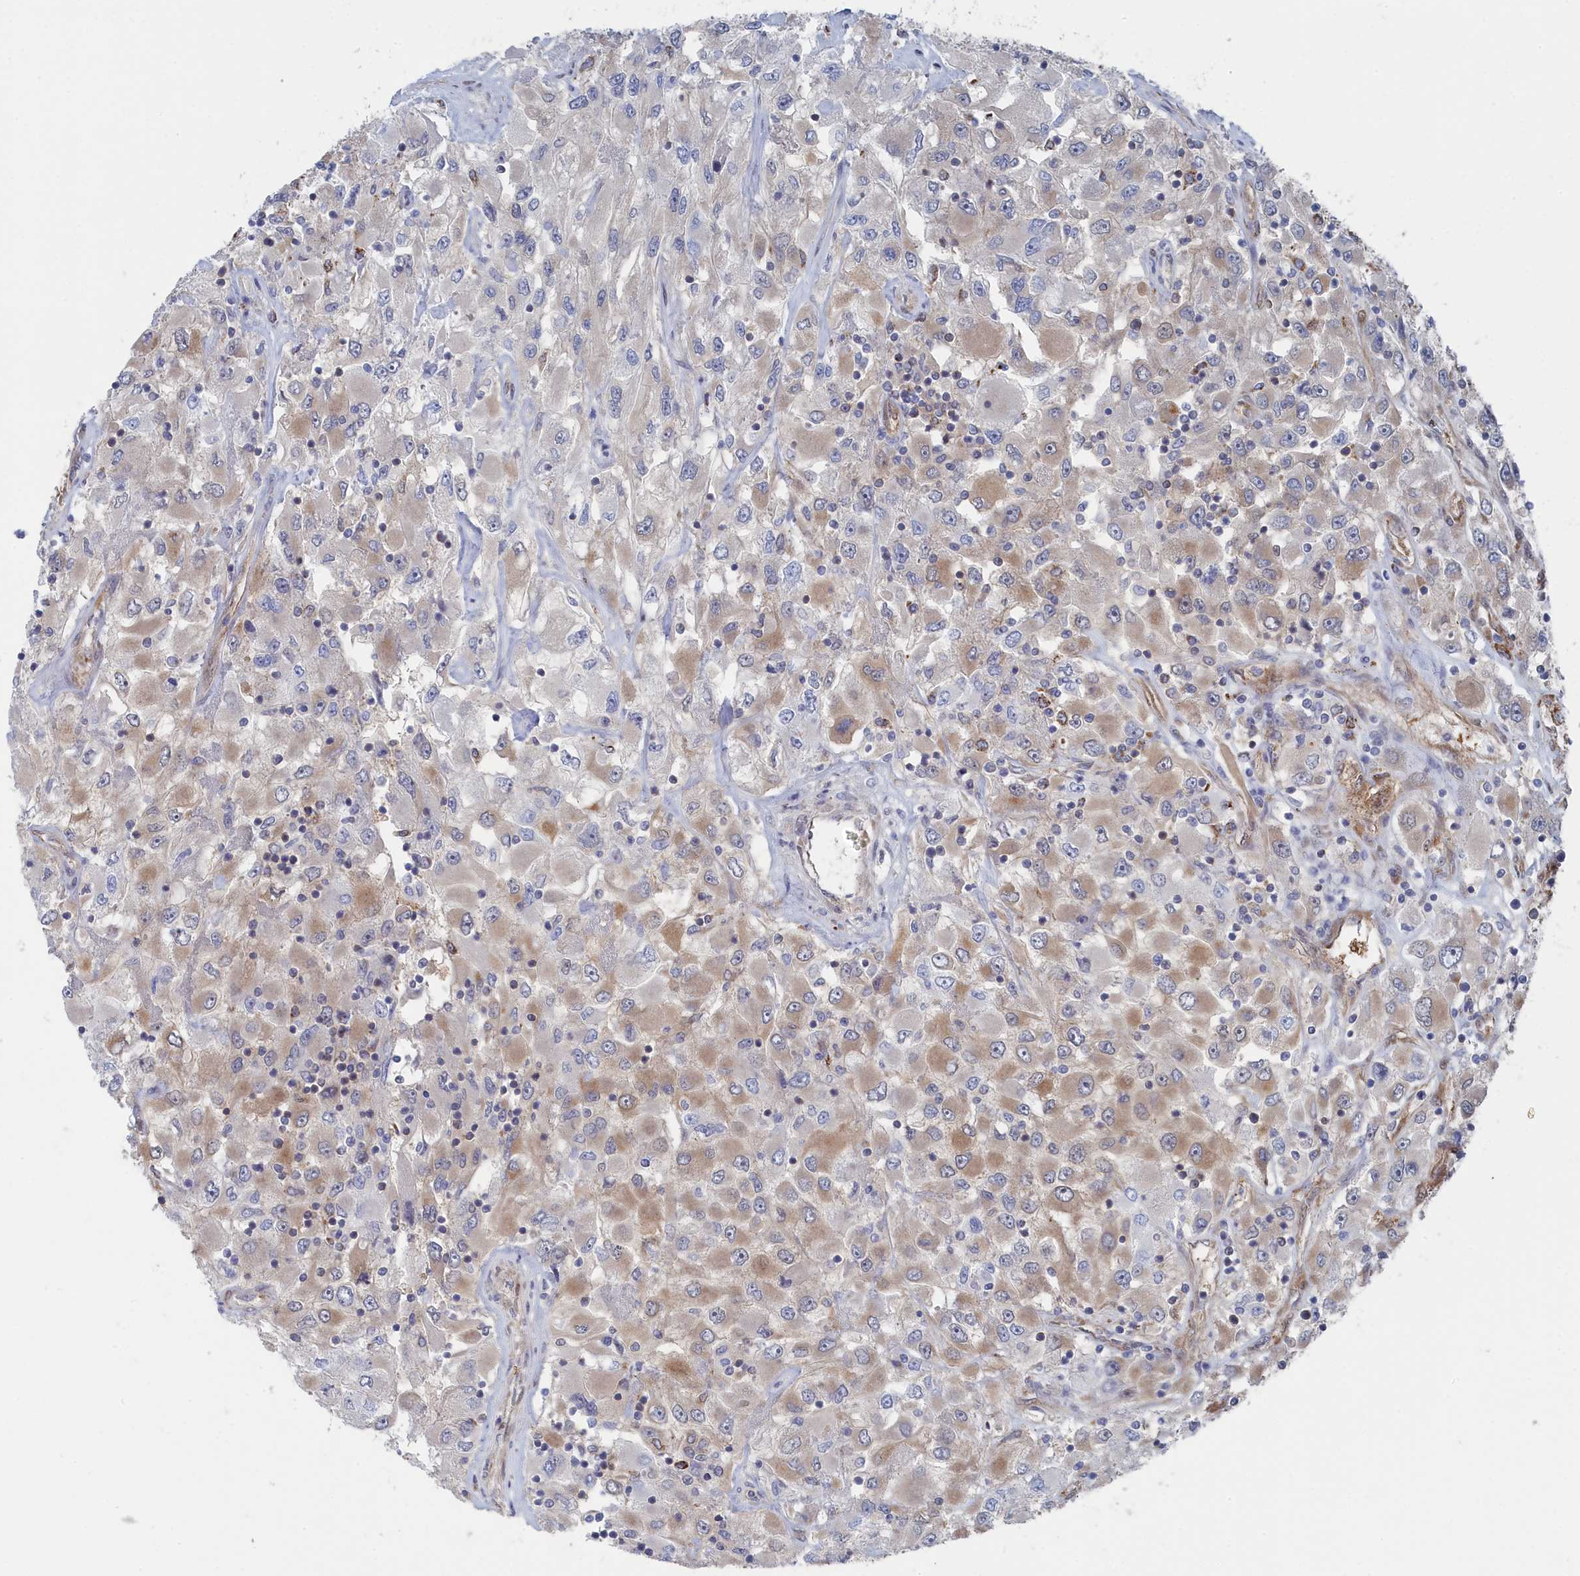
{"staining": {"intensity": "weak", "quantity": "25%-75%", "location": "cytoplasmic/membranous"}, "tissue": "renal cancer", "cell_type": "Tumor cells", "image_type": "cancer", "snomed": [{"axis": "morphology", "description": "Adenocarcinoma, NOS"}, {"axis": "topography", "description": "Kidney"}], "caption": "Tumor cells exhibit low levels of weak cytoplasmic/membranous staining in about 25%-75% of cells in renal cancer (adenocarcinoma). (IHC, brightfield microscopy, high magnification).", "gene": "IRGQ", "patient": {"sex": "female", "age": 52}}